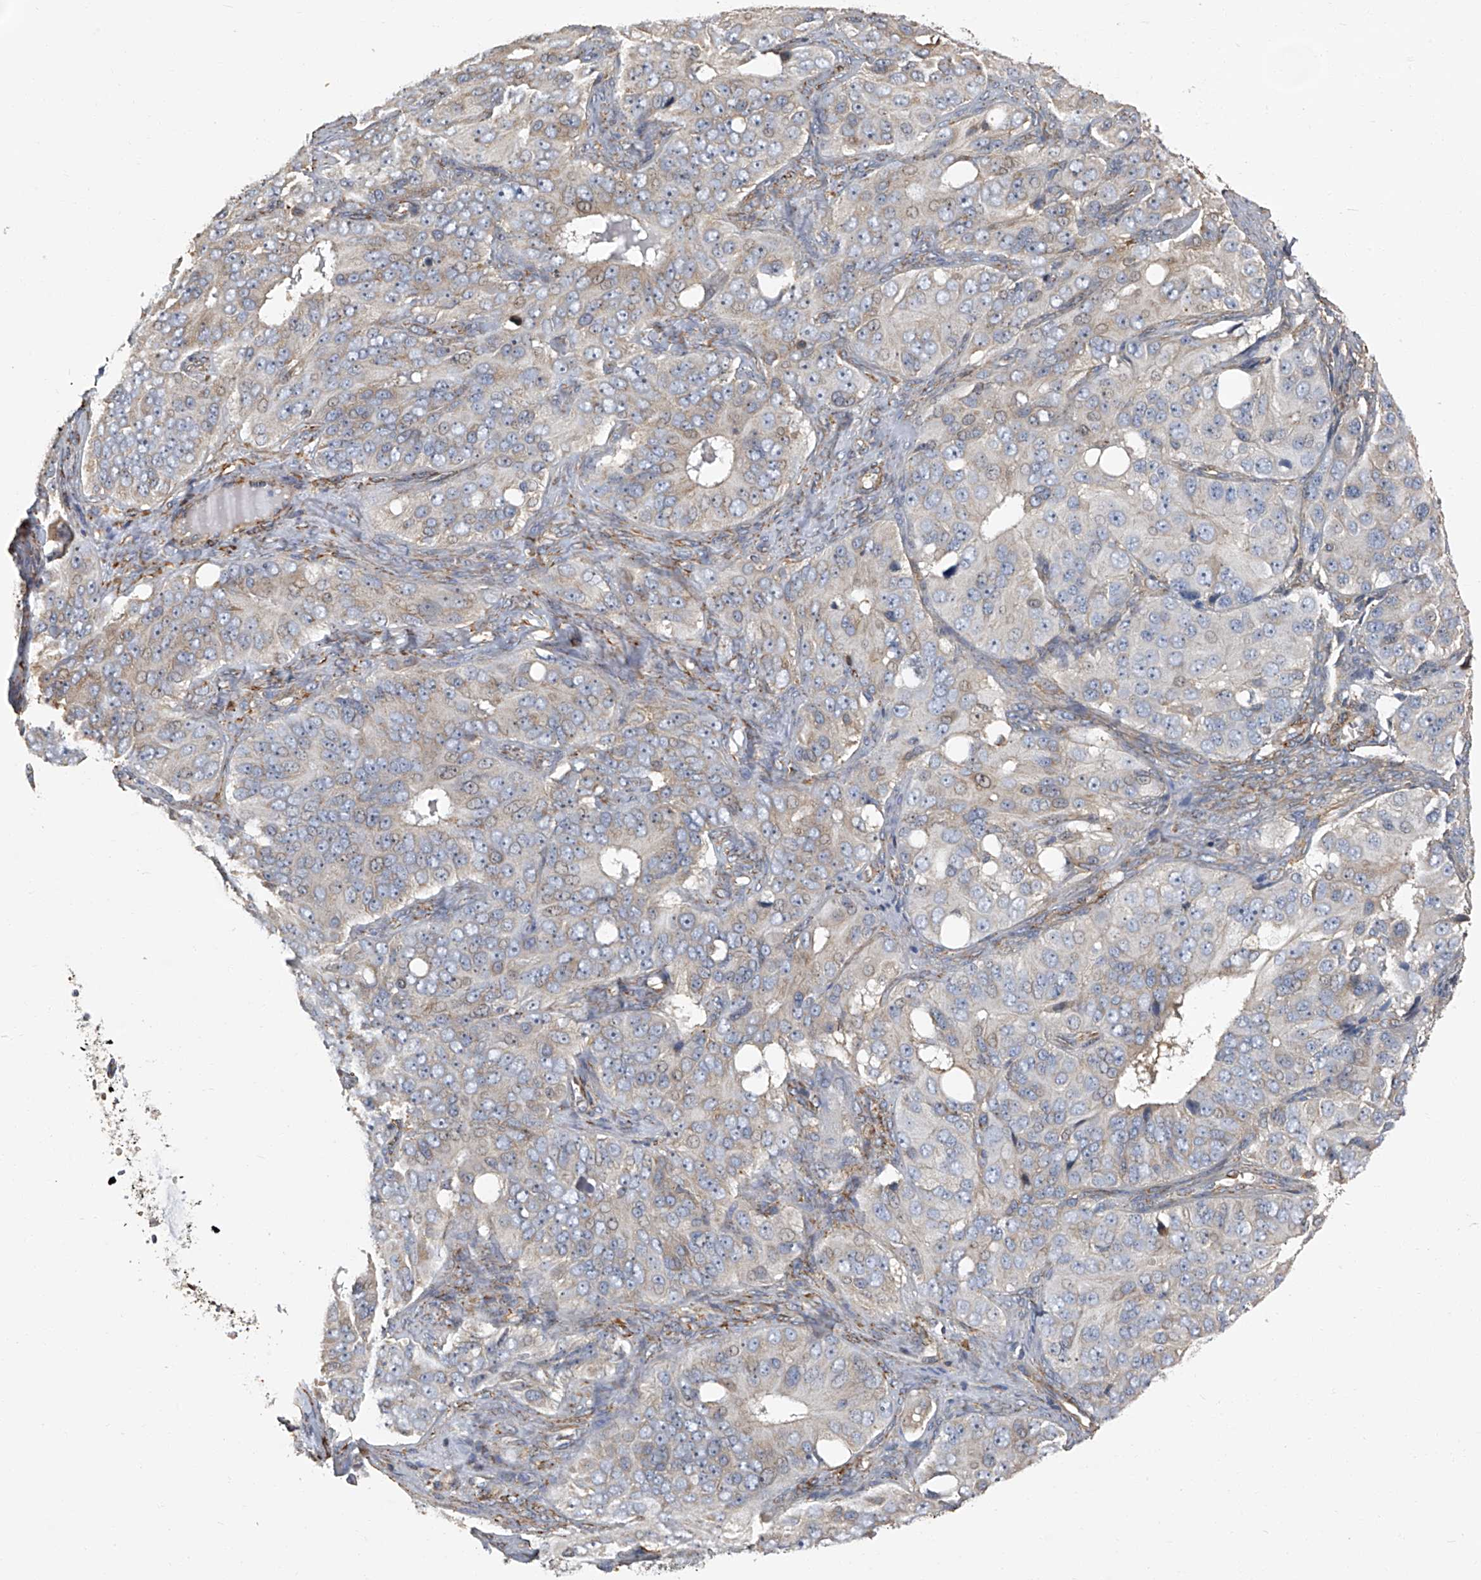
{"staining": {"intensity": "weak", "quantity": "<25%", "location": "cytoplasmic/membranous"}, "tissue": "ovarian cancer", "cell_type": "Tumor cells", "image_type": "cancer", "snomed": [{"axis": "morphology", "description": "Carcinoma, endometroid"}, {"axis": "topography", "description": "Ovary"}], "caption": "Photomicrograph shows no protein staining in tumor cells of ovarian endometroid carcinoma tissue.", "gene": "SEPTIN7", "patient": {"sex": "female", "age": 51}}